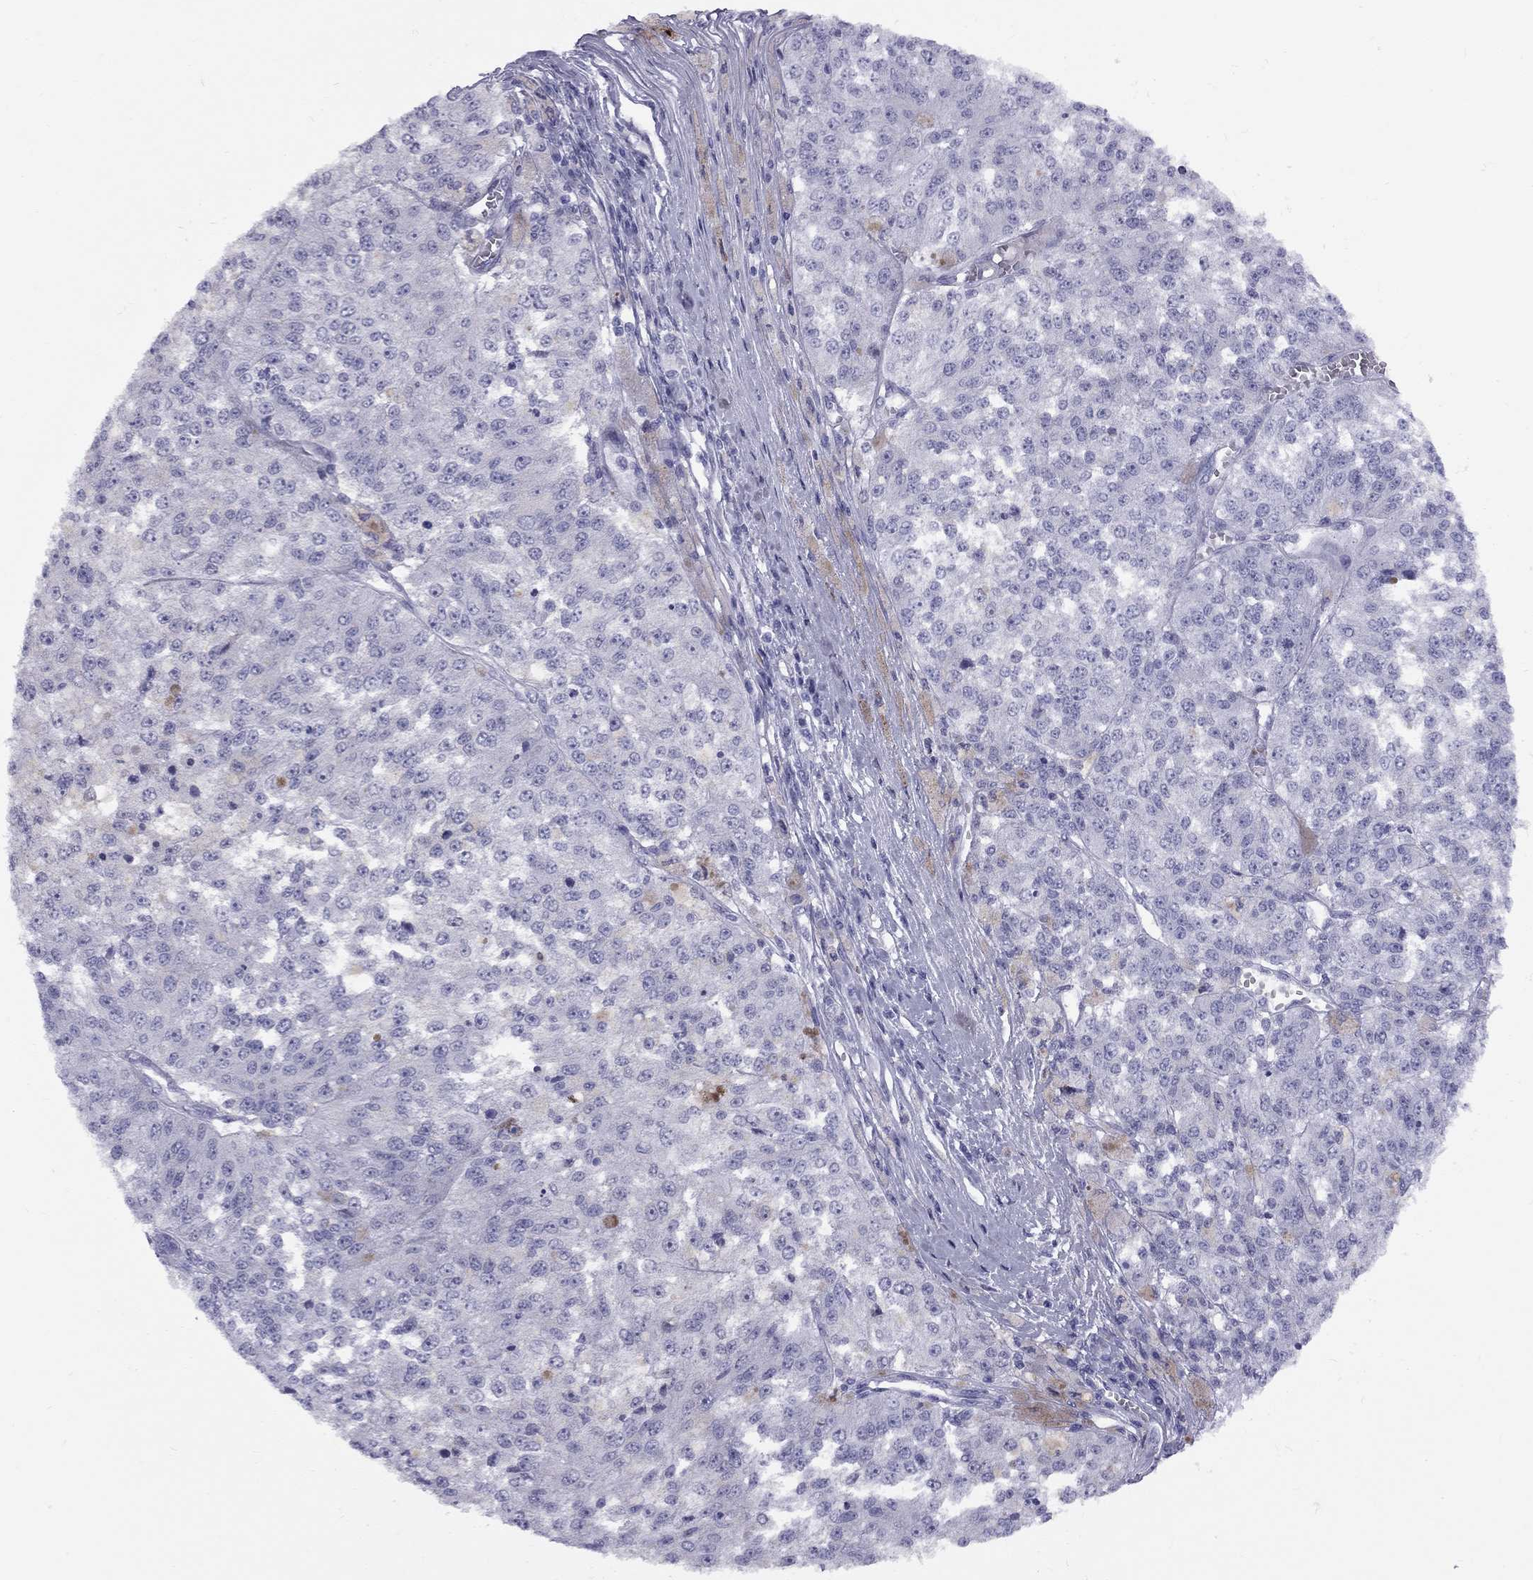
{"staining": {"intensity": "negative", "quantity": "none", "location": "none"}, "tissue": "melanoma", "cell_type": "Tumor cells", "image_type": "cancer", "snomed": [{"axis": "morphology", "description": "Malignant melanoma, Metastatic site"}, {"axis": "topography", "description": "Lymph node"}], "caption": "Immunohistochemistry (IHC) histopathology image of malignant melanoma (metastatic site) stained for a protein (brown), which shows no staining in tumor cells.", "gene": "FSCN3", "patient": {"sex": "female", "age": 64}}